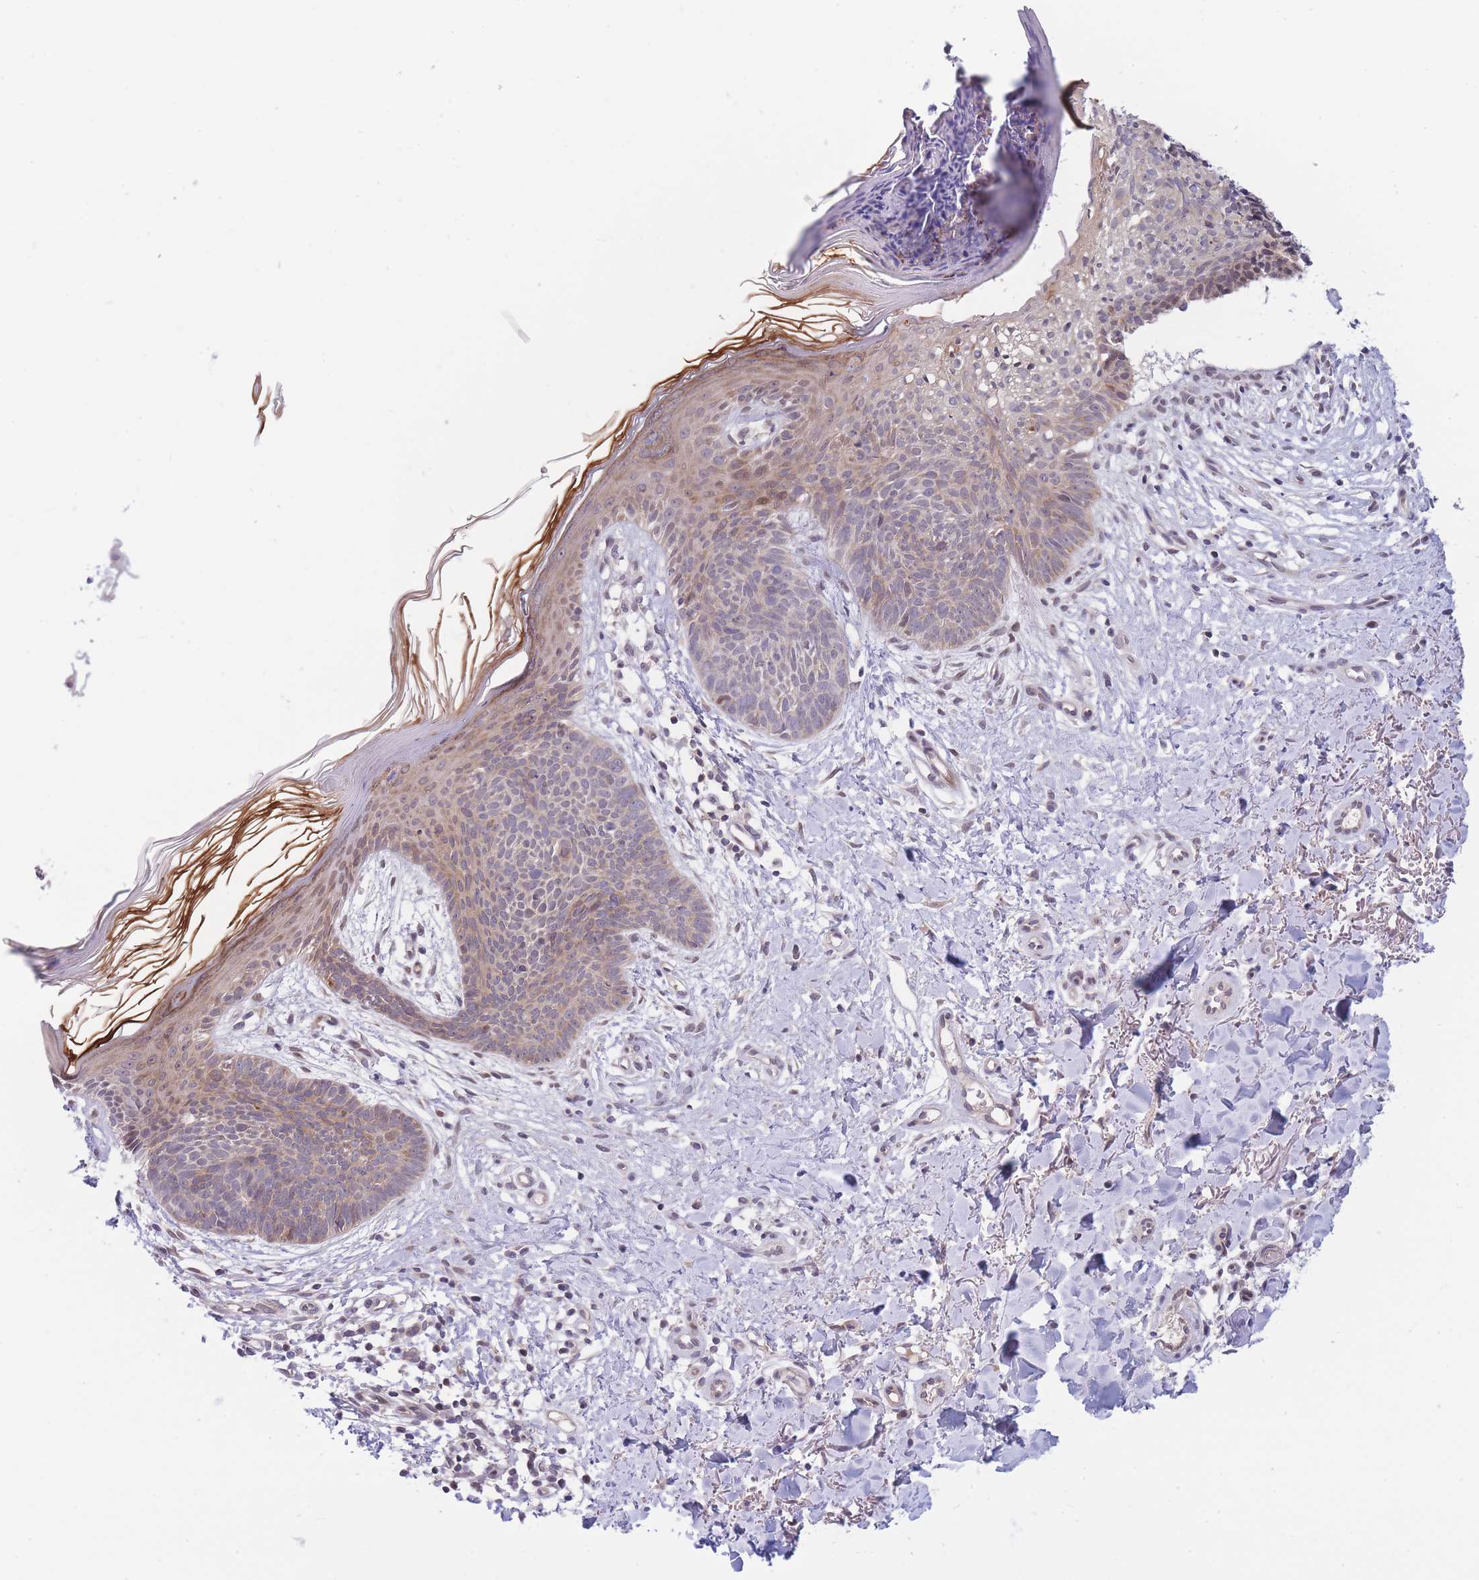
{"staining": {"intensity": "weak", "quantity": "25%-75%", "location": "cytoplasmic/membranous,nuclear"}, "tissue": "skin cancer", "cell_type": "Tumor cells", "image_type": "cancer", "snomed": [{"axis": "morphology", "description": "Basal cell carcinoma"}, {"axis": "topography", "description": "Skin"}], "caption": "This photomicrograph demonstrates immunohistochemistry (IHC) staining of human skin cancer (basal cell carcinoma), with low weak cytoplasmic/membranous and nuclear positivity in approximately 25%-75% of tumor cells.", "gene": "CDC25B", "patient": {"sex": "male", "age": 78}}